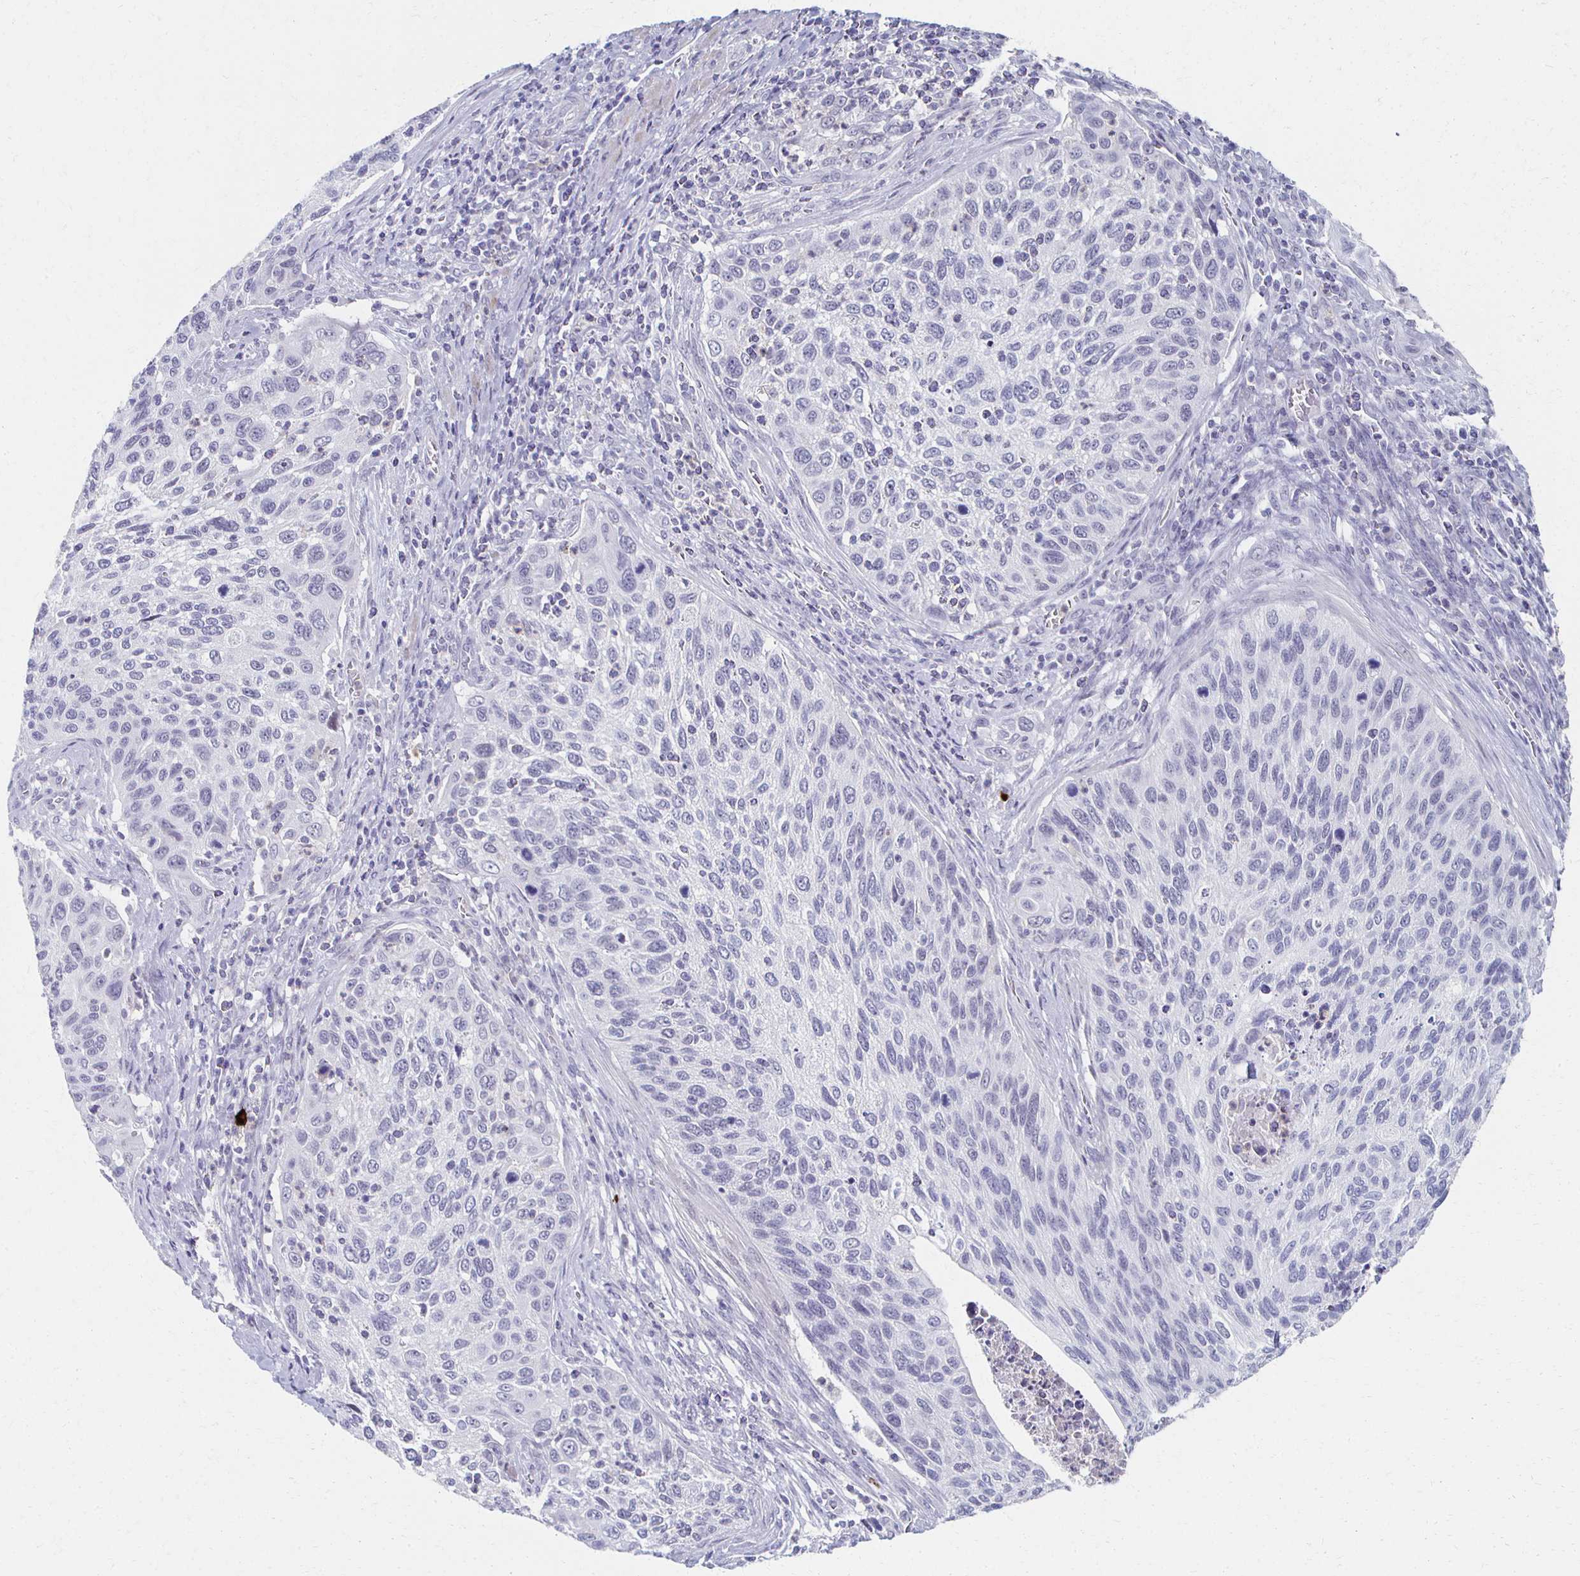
{"staining": {"intensity": "negative", "quantity": "none", "location": "none"}, "tissue": "cervical cancer", "cell_type": "Tumor cells", "image_type": "cancer", "snomed": [{"axis": "morphology", "description": "Squamous cell carcinoma, NOS"}, {"axis": "topography", "description": "Cervix"}], "caption": "The IHC micrograph has no significant positivity in tumor cells of squamous cell carcinoma (cervical) tissue.", "gene": "CXCR2", "patient": {"sex": "female", "age": 70}}